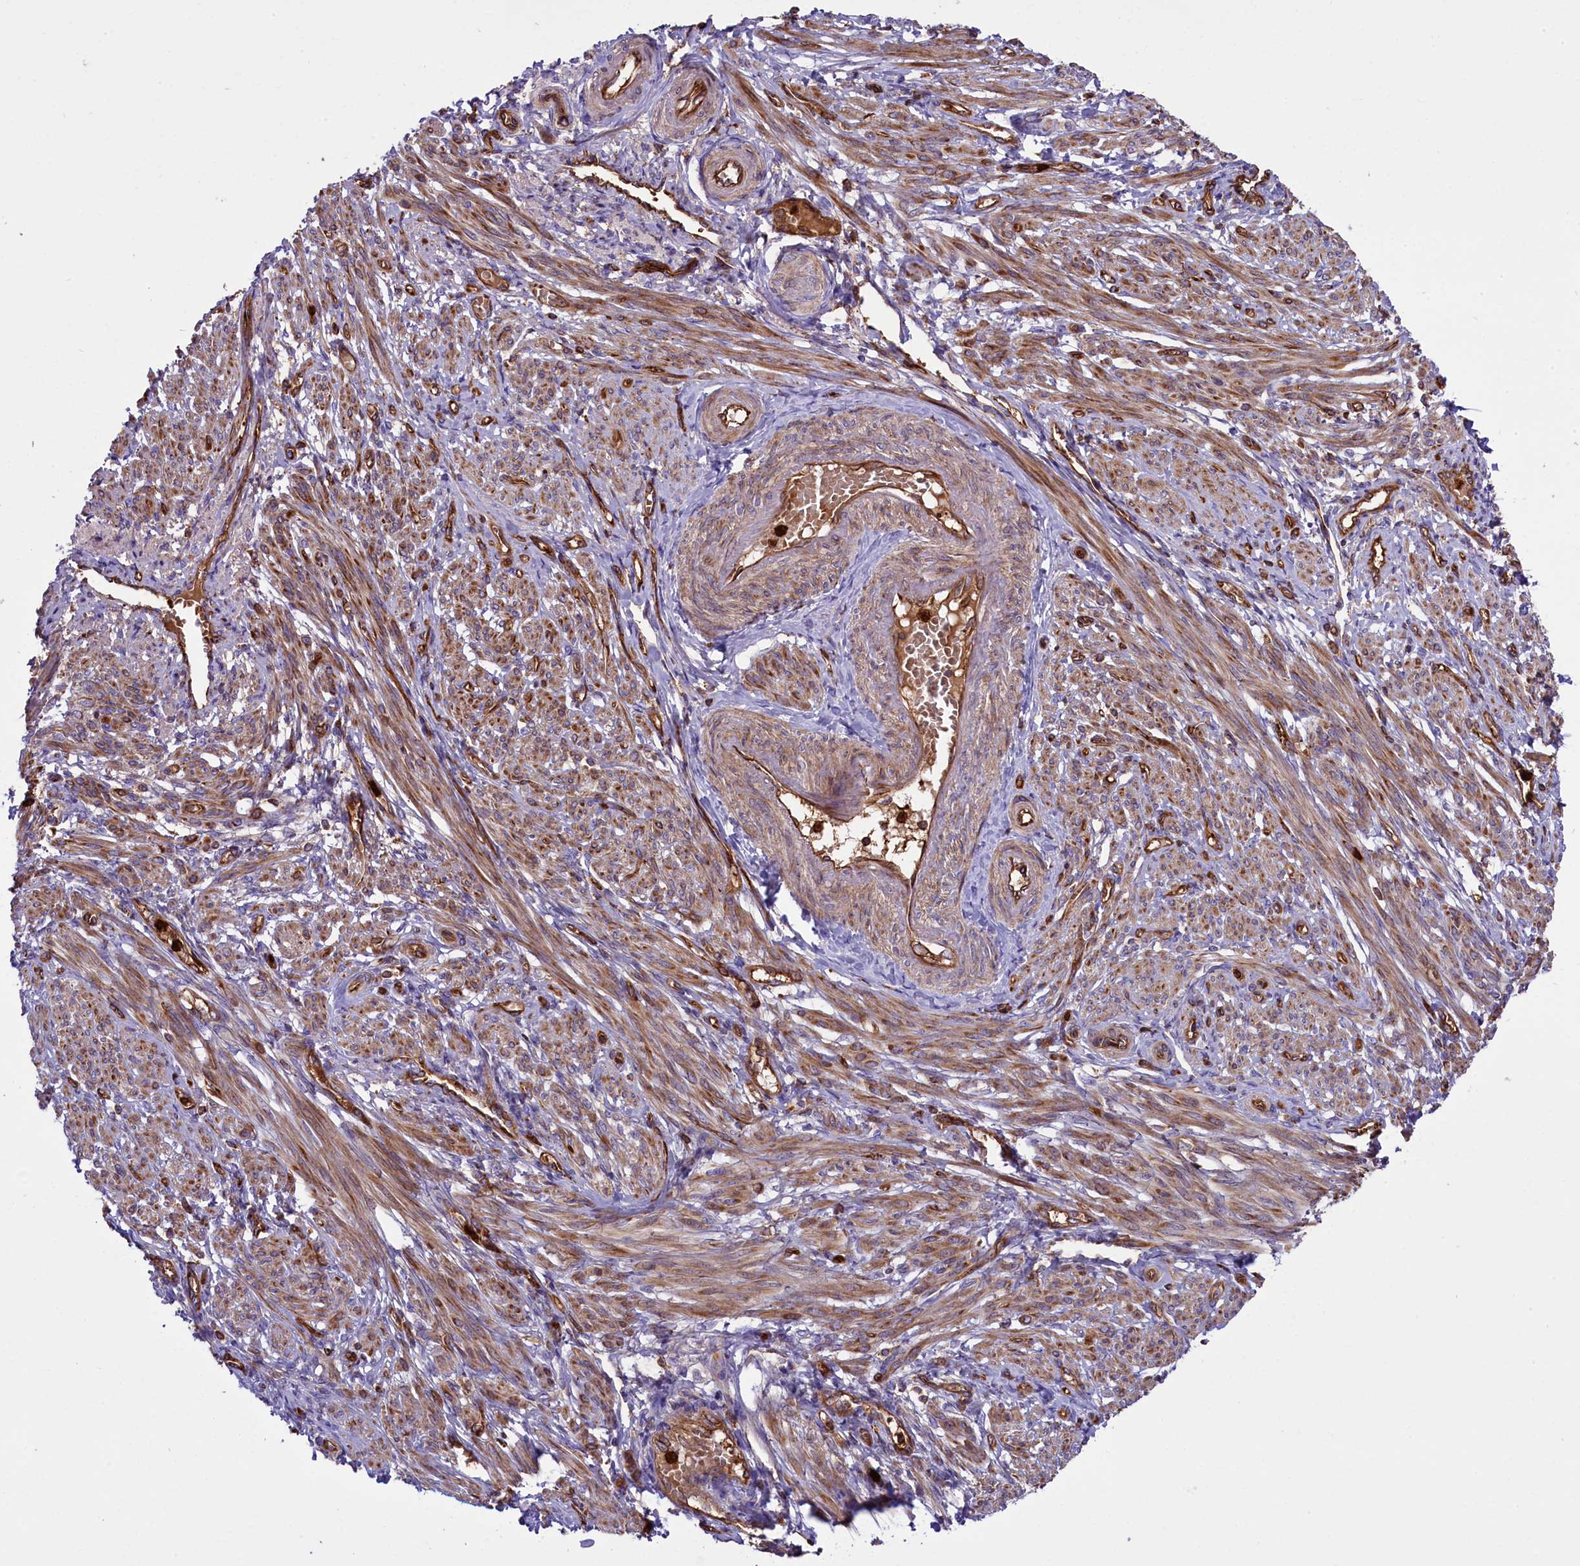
{"staining": {"intensity": "moderate", "quantity": "25%-75%", "location": "cytoplasmic/membranous"}, "tissue": "smooth muscle", "cell_type": "Smooth muscle cells", "image_type": "normal", "snomed": [{"axis": "morphology", "description": "Normal tissue, NOS"}, {"axis": "topography", "description": "Smooth muscle"}], "caption": "Smooth muscle stained for a protein reveals moderate cytoplasmic/membranous positivity in smooth muscle cells. (DAB (3,3'-diaminobenzidine) IHC with brightfield microscopy, high magnification).", "gene": "CD99L2", "patient": {"sex": "female", "age": 39}}